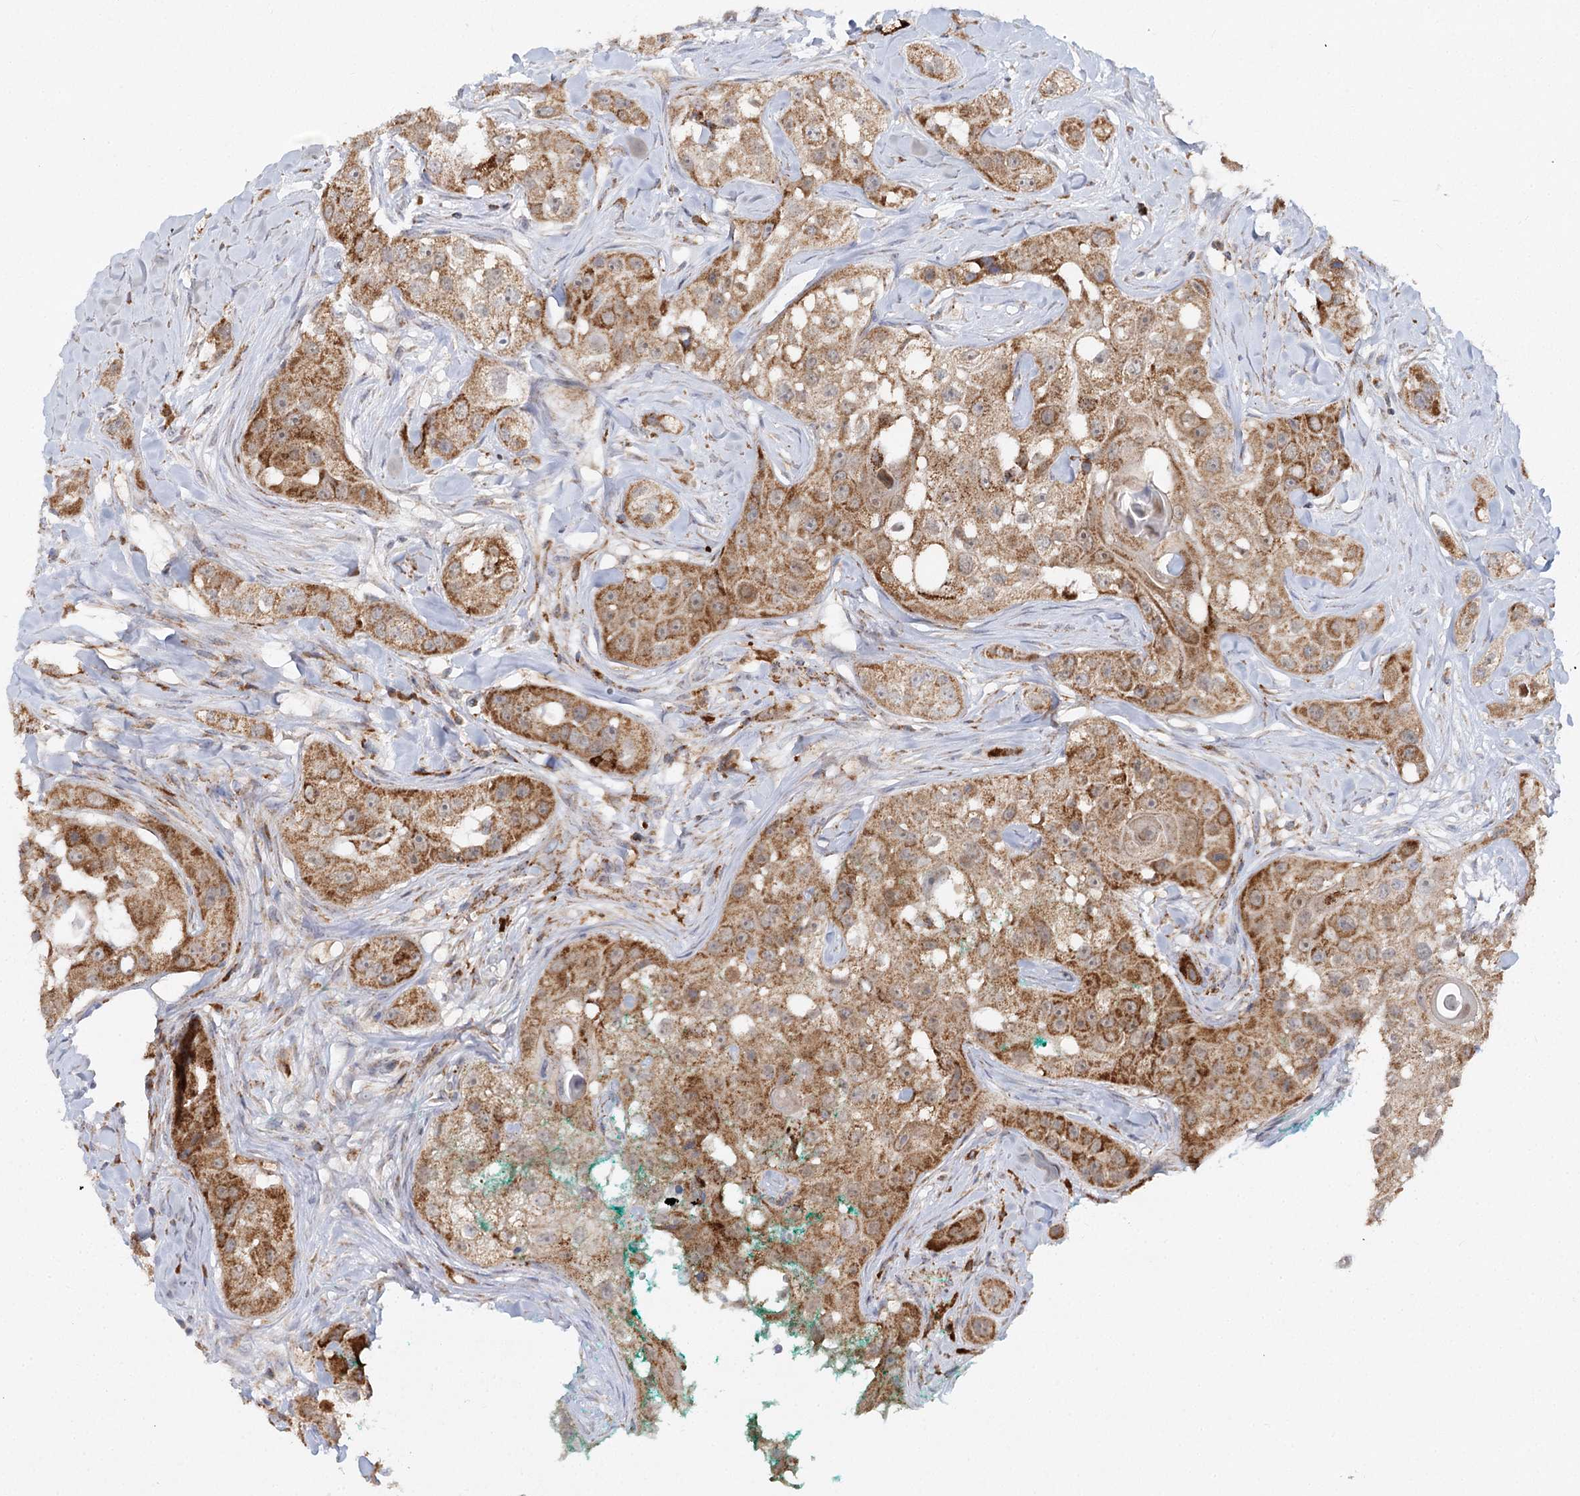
{"staining": {"intensity": "moderate", "quantity": ">75%", "location": "cytoplasmic/membranous"}, "tissue": "head and neck cancer", "cell_type": "Tumor cells", "image_type": "cancer", "snomed": [{"axis": "morphology", "description": "Normal tissue, NOS"}, {"axis": "morphology", "description": "Squamous cell carcinoma, NOS"}, {"axis": "topography", "description": "Skeletal muscle"}, {"axis": "topography", "description": "Head-Neck"}], "caption": "DAB (3,3'-diaminobenzidine) immunohistochemical staining of human head and neck cancer (squamous cell carcinoma) reveals moderate cytoplasmic/membranous protein staining in approximately >75% of tumor cells.", "gene": "TAS1R1", "patient": {"sex": "male", "age": 51}}